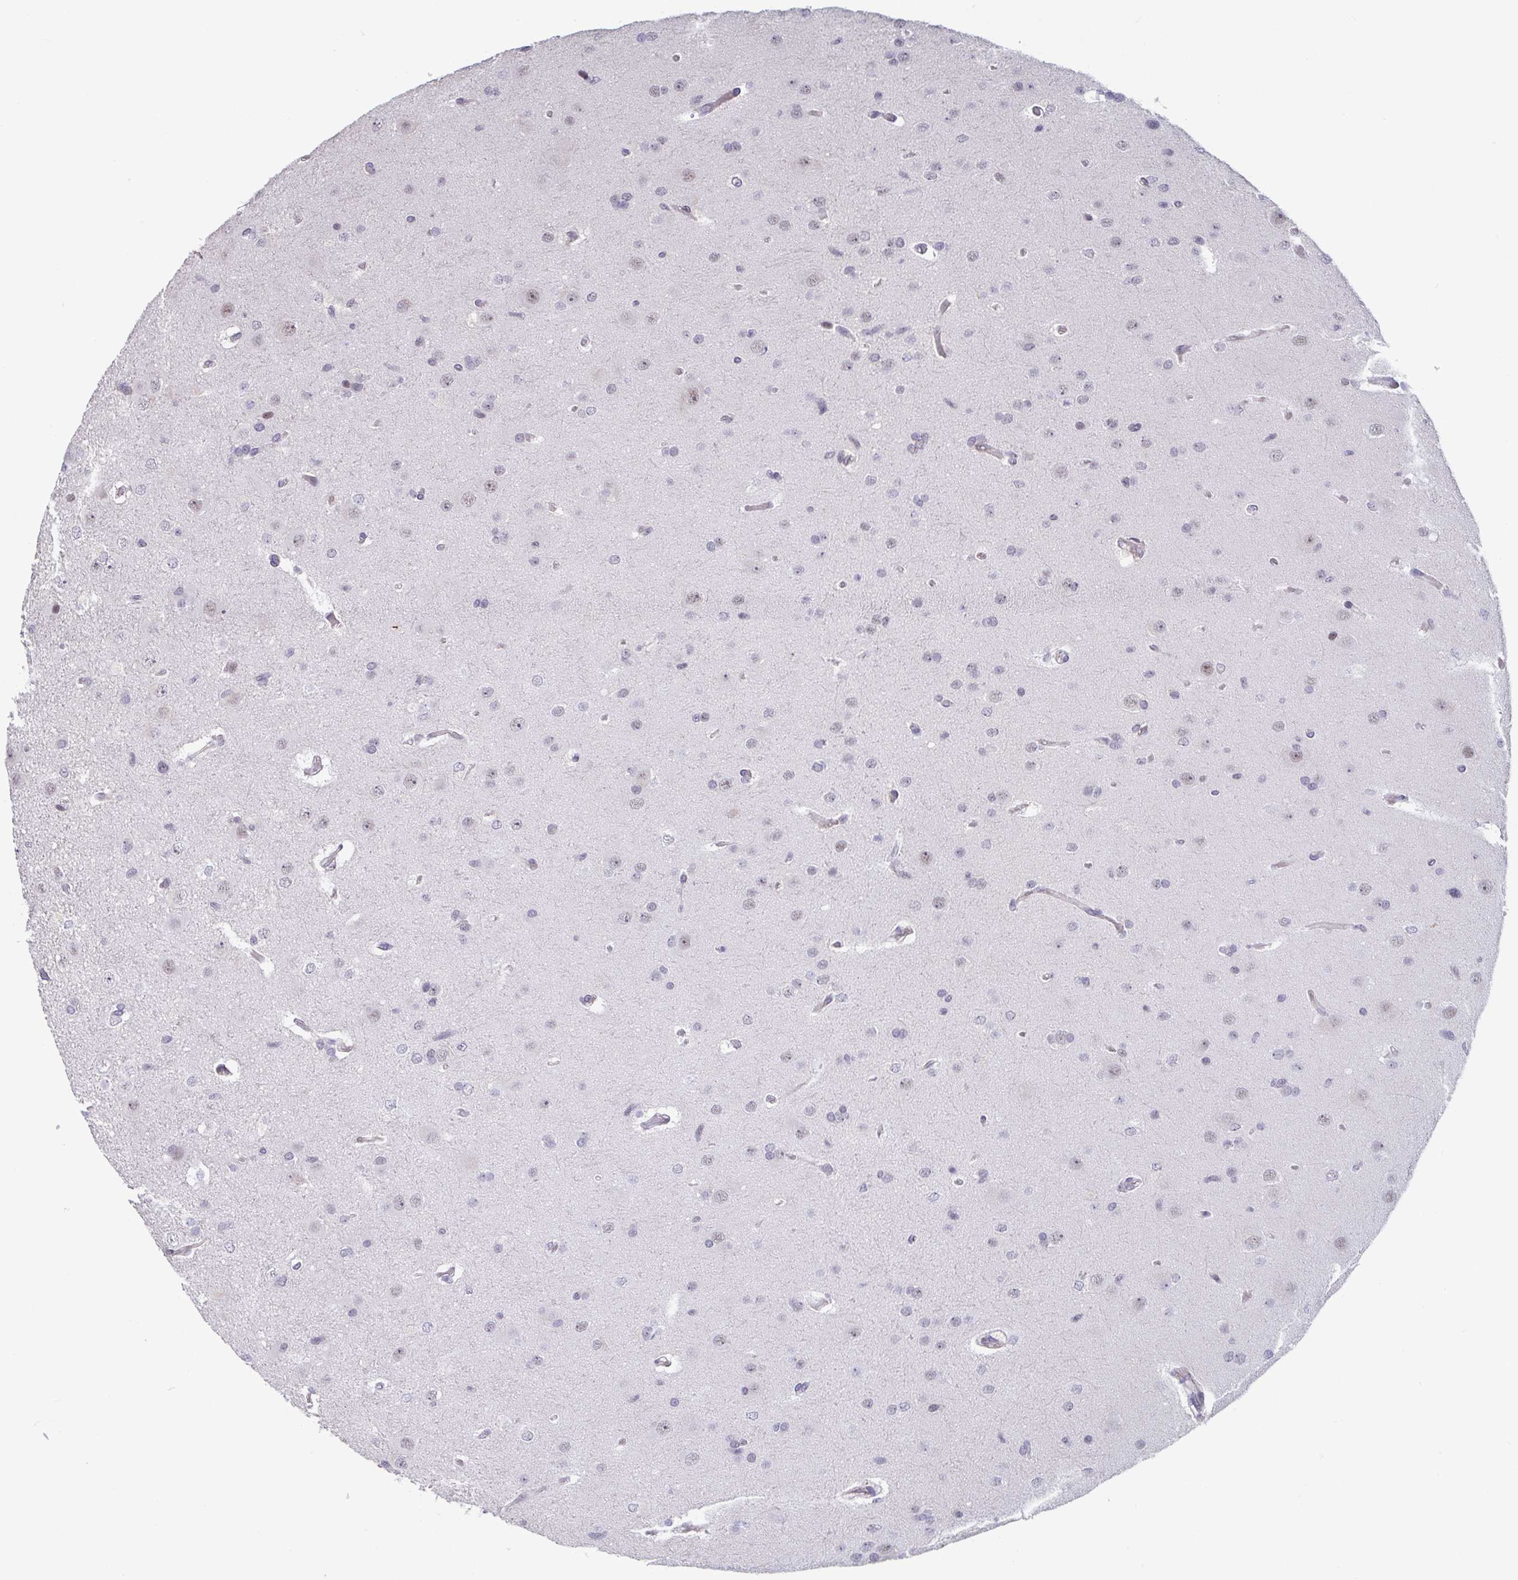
{"staining": {"intensity": "negative", "quantity": "none", "location": "none"}, "tissue": "glioma", "cell_type": "Tumor cells", "image_type": "cancer", "snomed": [{"axis": "morphology", "description": "Glioma, malignant, High grade"}, {"axis": "topography", "description": "Brain"}], "caption": "This is an immunohistochemistry micrograph of glioma. There is no positivity in tumor cells.", "gene": "WDR72", "patient": {"sex": "male", "age": 53}}